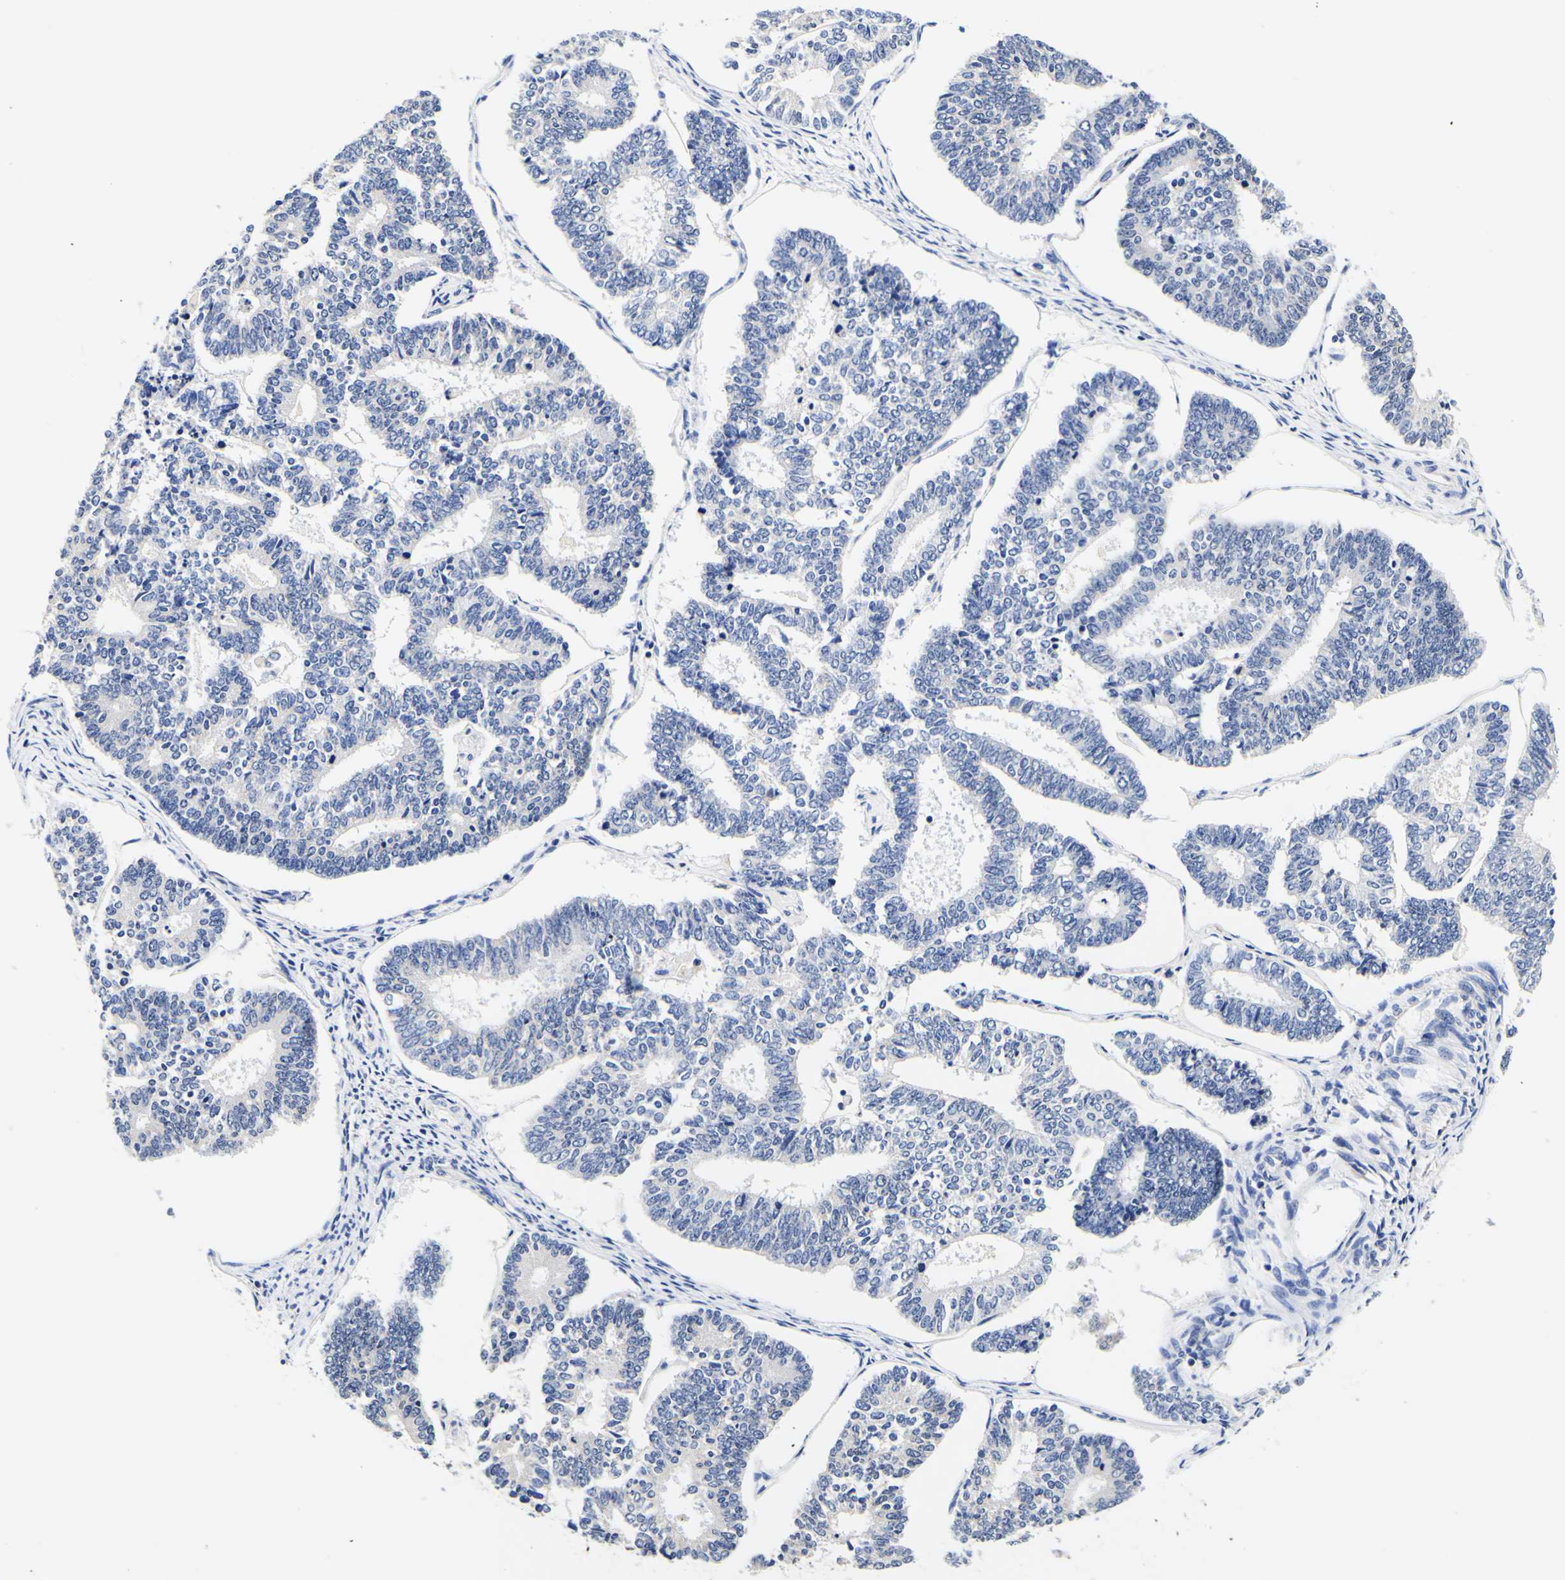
{"staining": {"intensity": "negative", "quantity": "none", "location": "none"}, "tissue": "endometrial cancer", "cell_type": "Tumor cells", "image_type": "cancer", "snomed": [{"axis": "morphology", "description": "Adenocarcinoma, NOS"}, {"axis": "topography", "description": "Endometrium"}], "caption": "The image shows no staining of tumor cells in endometrial adenocarcinoma.", "gene": "CAMK4", "patient": {"sex": "female", "age": 70}}